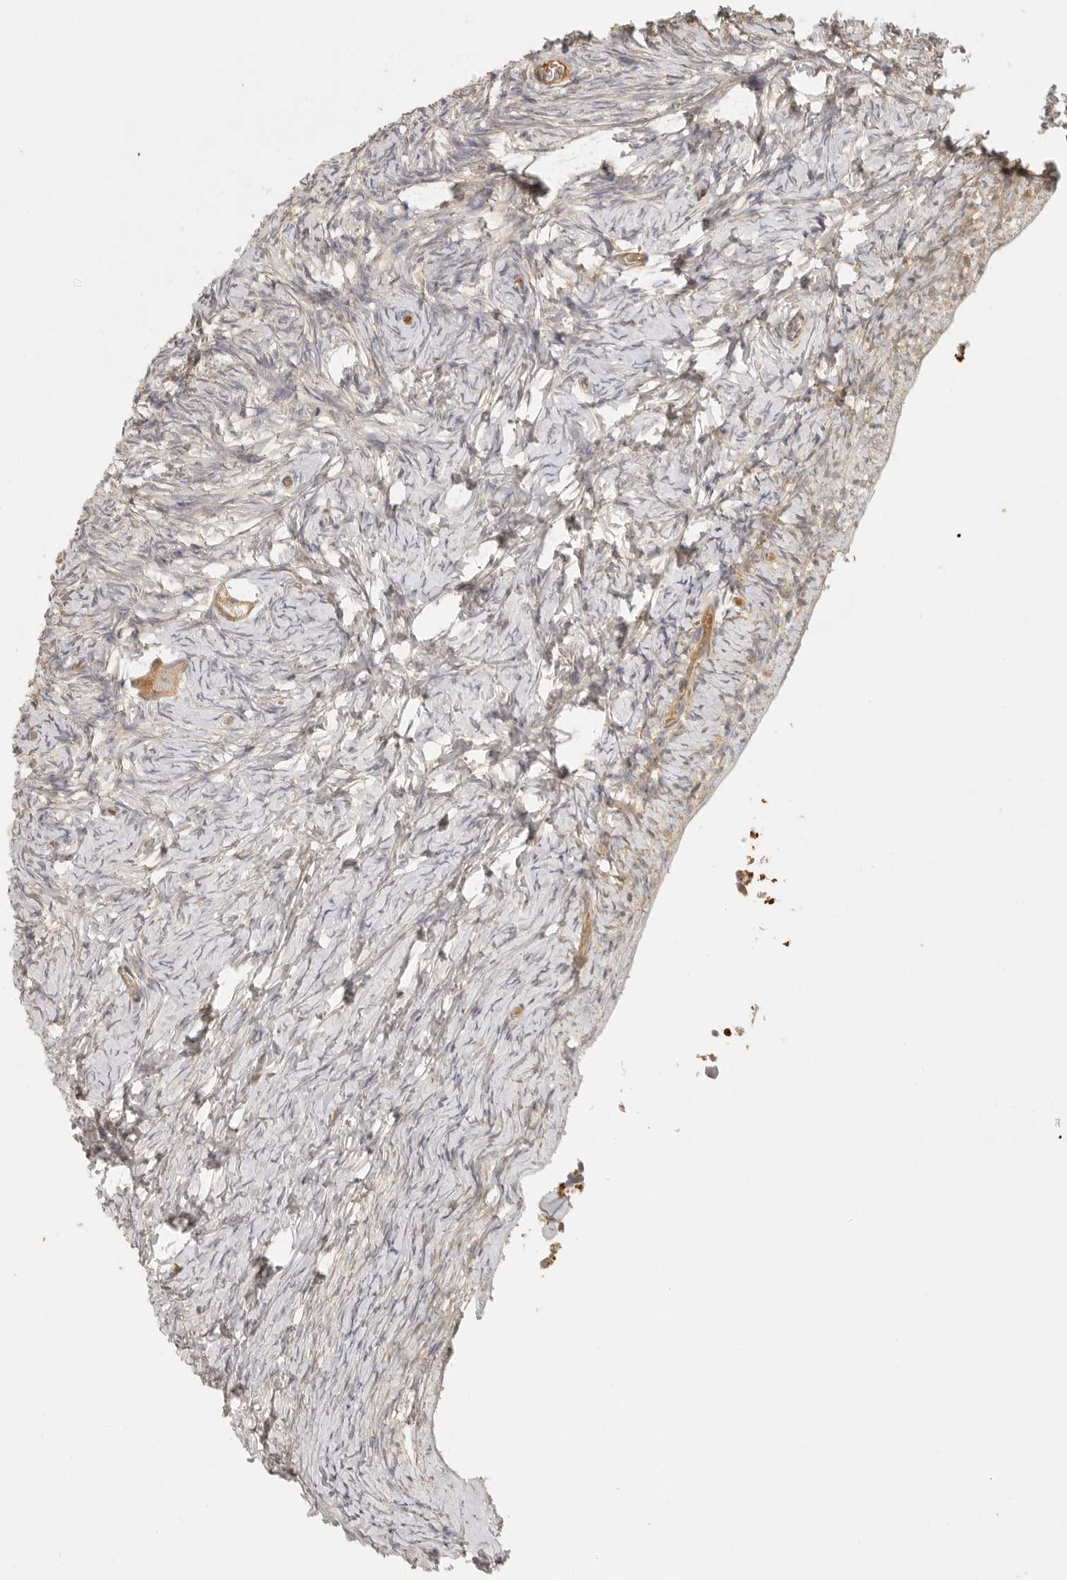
{"staining": {"intensity": "moderate", "quantity": ">75%", "location": "cytoplasmic/membranous"}, "tissue": "ovary", "cell_type": "Follicle cells", "image_type": "normal", "snomed": [{"axis": "morphology", "description": "Normal tissue, NOS"}, {"axis": "topography", "description": "Ovary"}], "caption": "This photomicrograph shows immunohistochemistry (IHC) staining of unremarkable human ovary, with medium moderate cytoplasmic/membranous staining in about >75% of follicle cells.", "gene": "ANKRD61", "patient": {"sex": "female", "age": 27}}